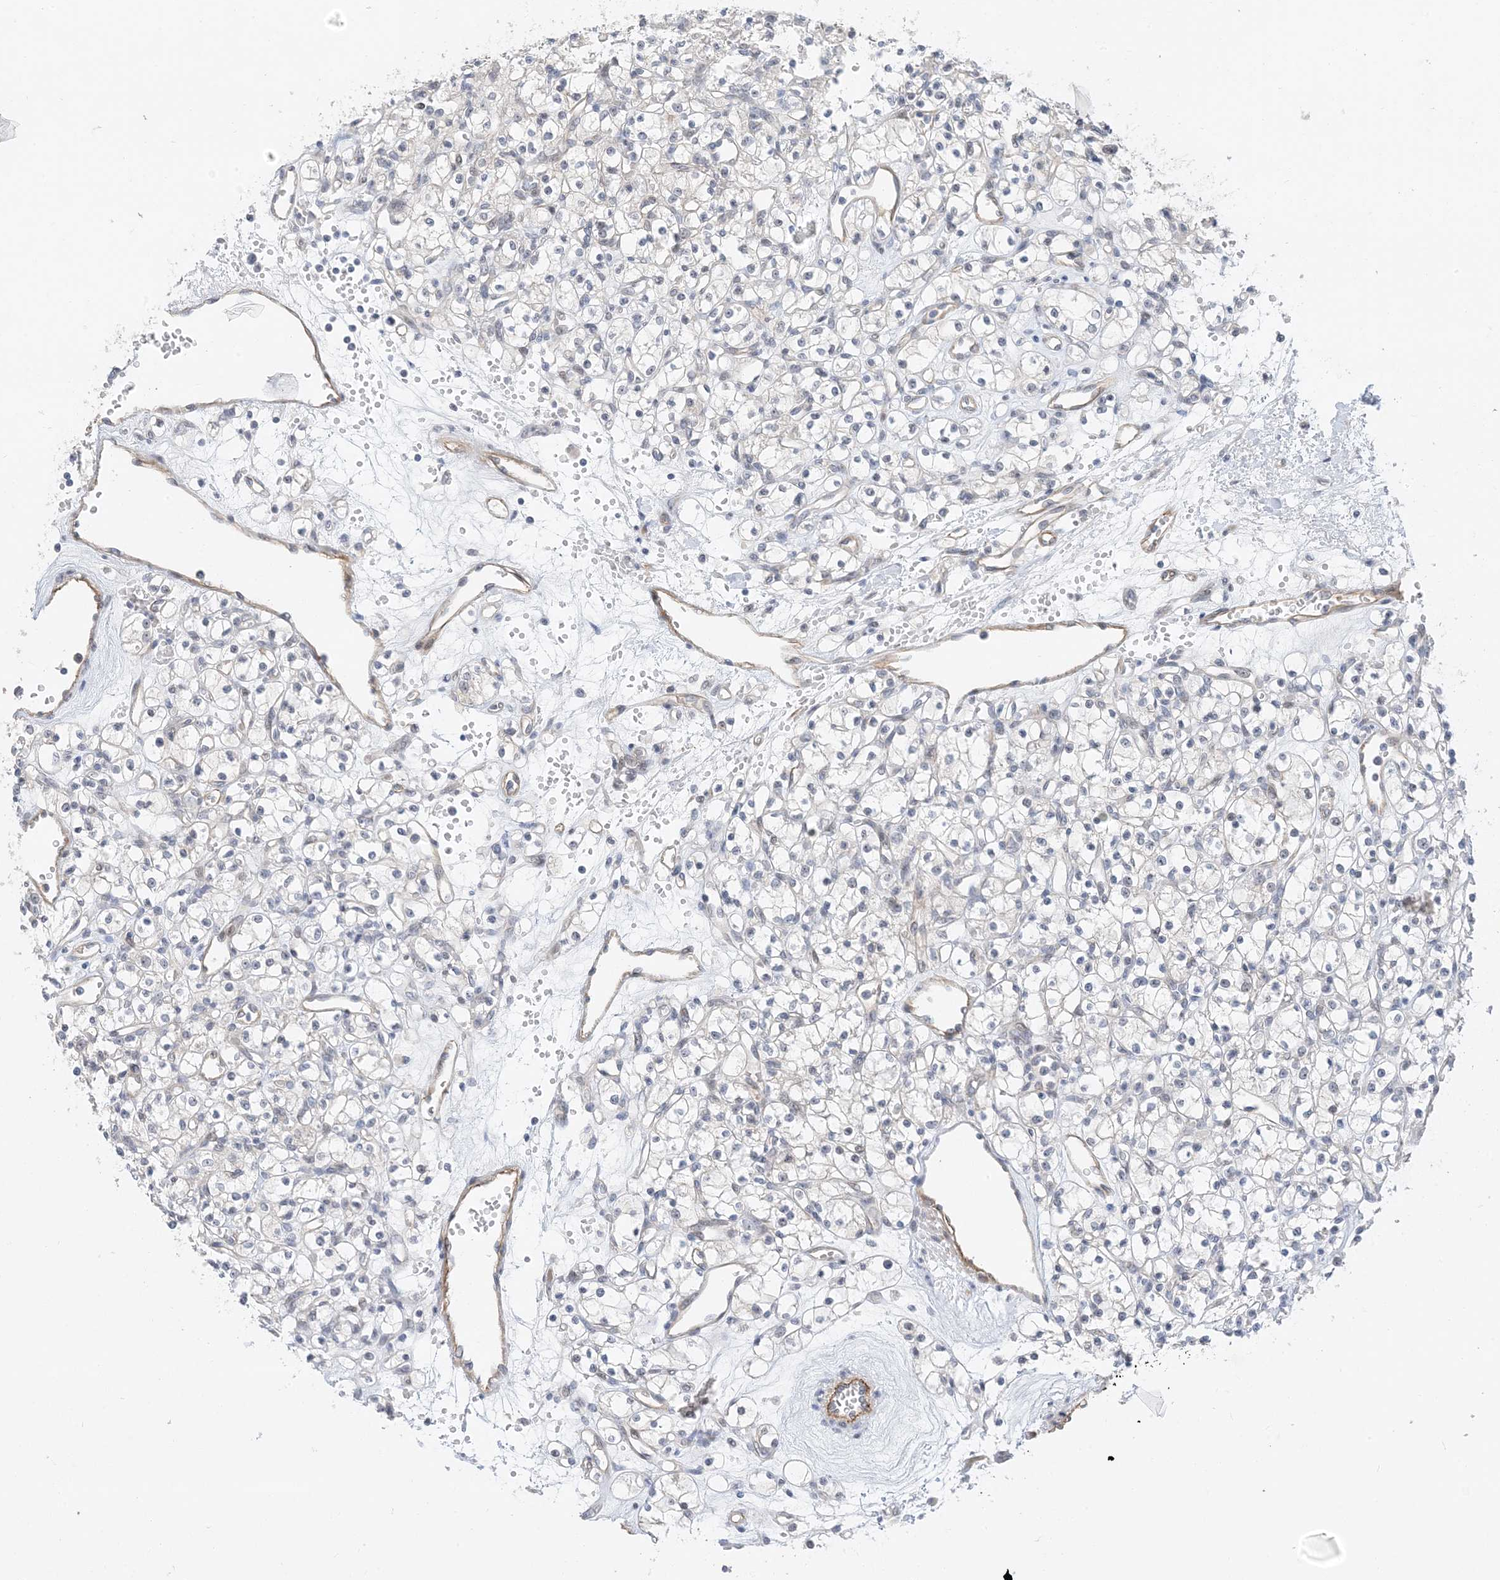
{"staining": {"intensity": "negative", "quantity": "none", "location": "none"}, "tissue": "renal cancer", "cell_type": "Tumor cells", "image_type": "cancer", "snomed": [{"axis": "morphology", "description": "Adenocarcinoma, NOS"}, {"axis": "topography", "description": "Kidney"}], "caption": "High magnification brightfield microscopy of renal cancer (adenocarcinoma) stained with DAB (3,3'-diaminobenzidine) (brown) and counterstained with hematoxylin (blue): tumor cells show no significant staining.", "gene": "IL36B", "patient": {"sex": "female", "age": 59}}